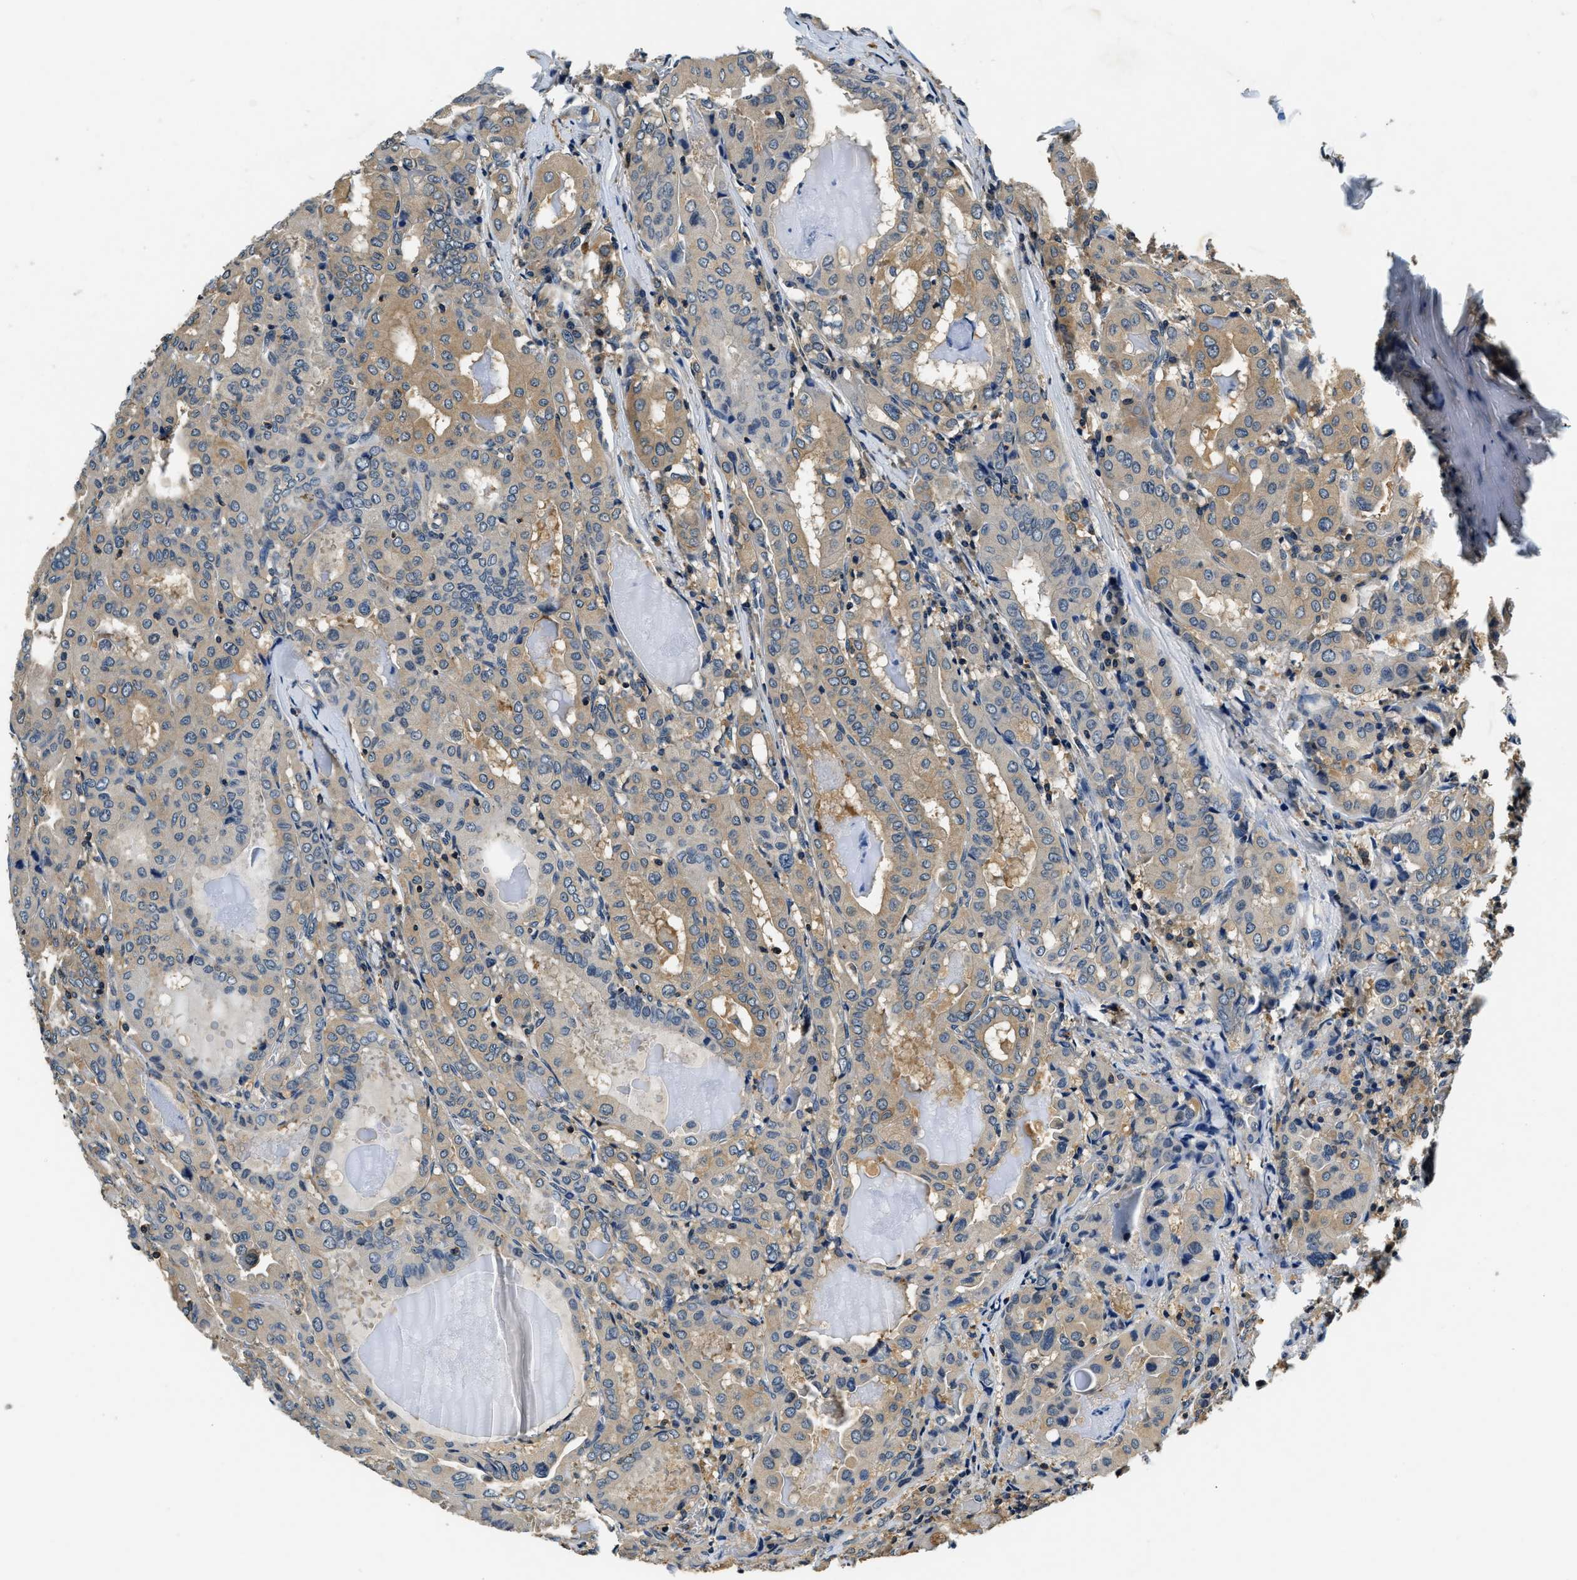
{"staining": {"intensity": "weak", "quantity": ">75%", "location": "cytoplasmic/membranous"}, "tissue": "thyroid cancer", "cell_type": "Tumor cells", "image_type": "cancer", "snomed": [{"axis": "morphology", "description": "Papillary adenocarcinoma, NOS"}, {"axis": "topography", "description": "Thyroid gland"}], "caption": "Protein staining of thyroid cancer tissue shows weak cytoplasmic/membranous staining in approximately >75% of tumor cells.", "gene": "RESF1", "patient": {"sex": "female", "age": 42}}